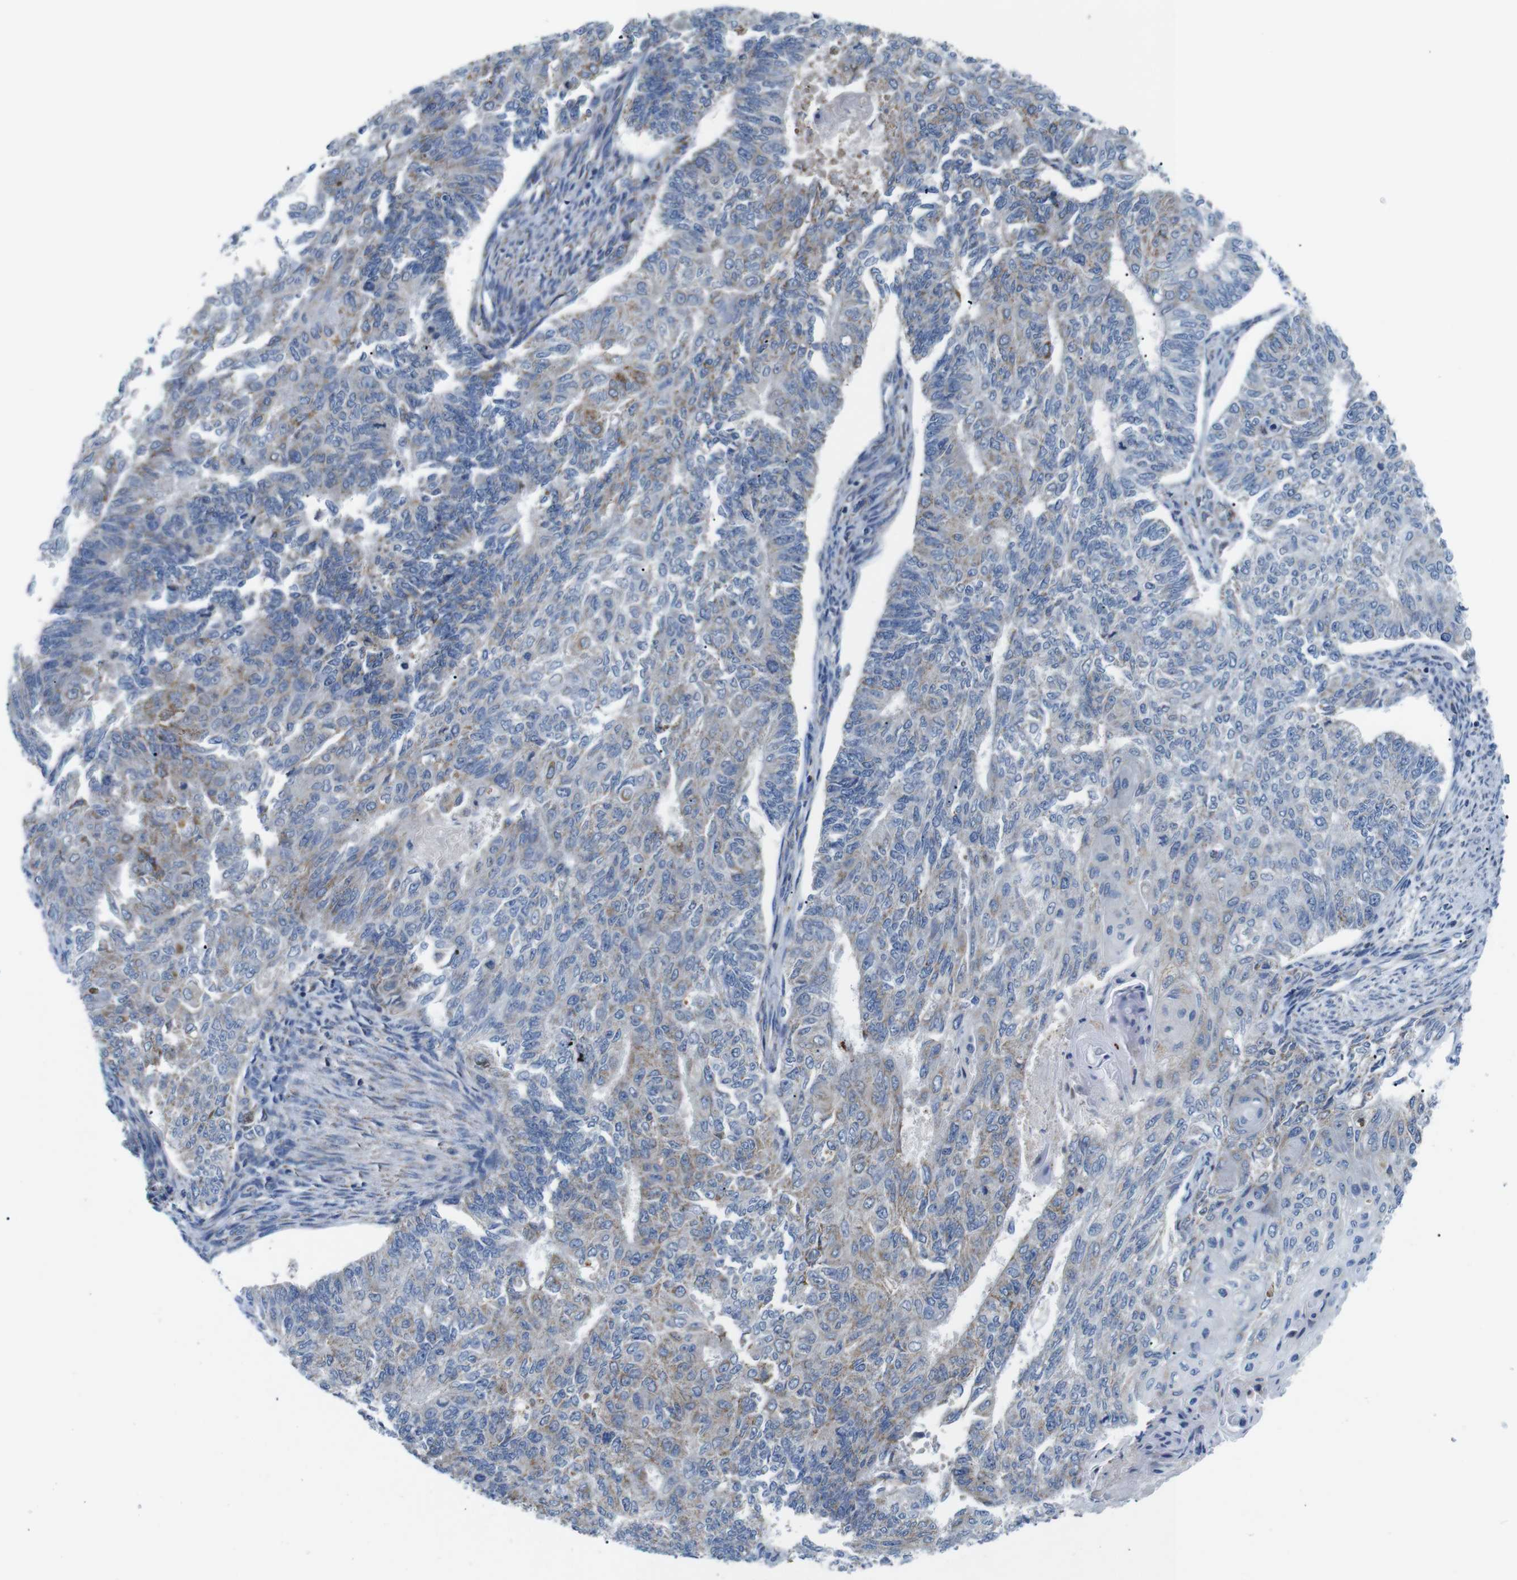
{"staining": {"intensity": "moderate", "quantity": "<25%", "location": "cytoplasmic/membranous"}, "tissue": "endometrial cancer", "cell_type": "Tumor cells", "image_type": "cancer", "snomed": [{"axis": "morphology", "description": "Adenocarcinoma, NOS"}, {"axis": "topography", "description": "Endometrium"}], "caption": "Immunohistochemical staining of endometrial cancer shows moderate cytoplasmic/membranous protein positivity in about <25% of tumor cells.", "gene": "F2RL1", "patient": {"sex": "female", "age": 32}}